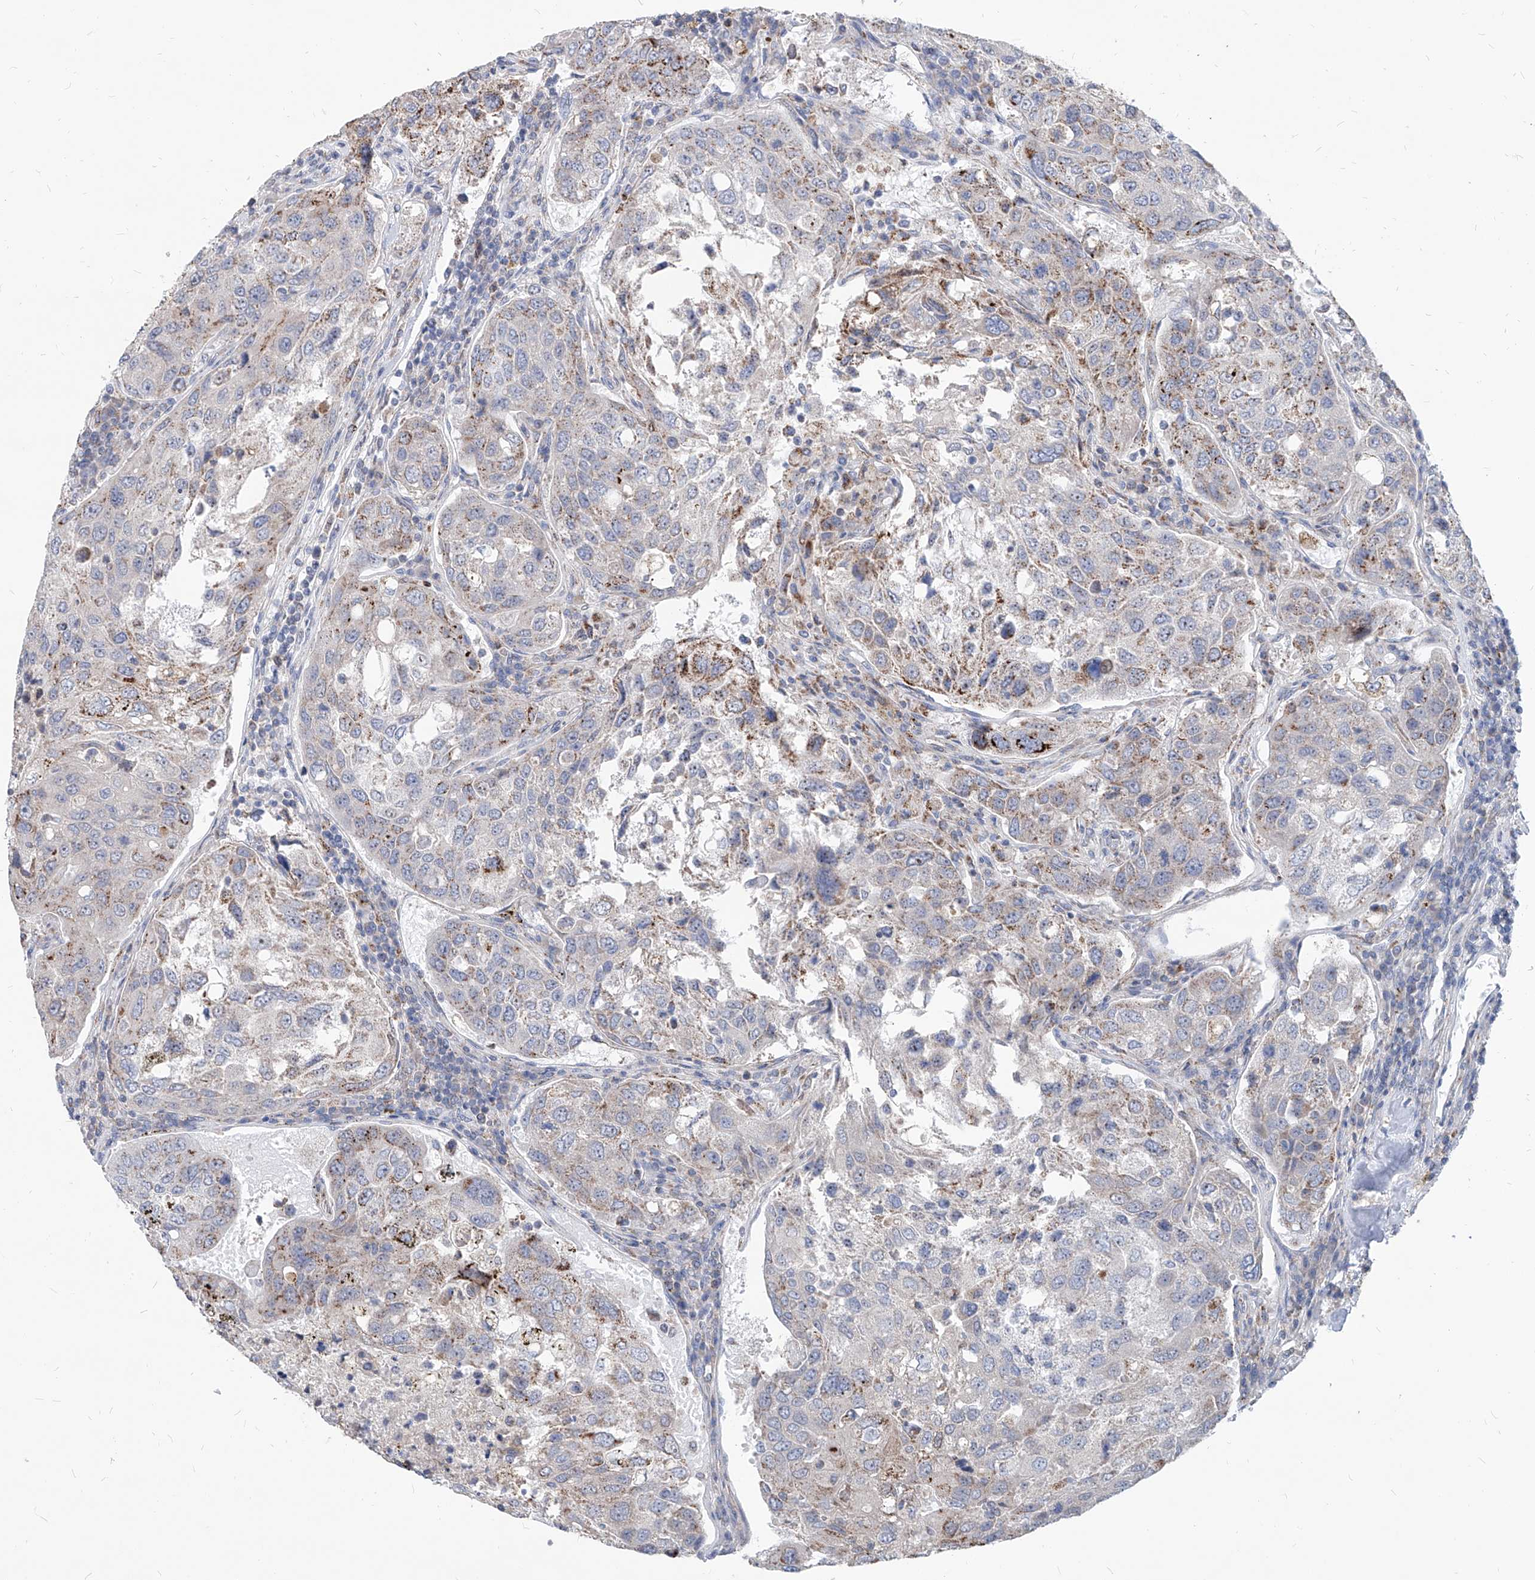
{"staining": {"intensity": "moderate", "quantity": "<25%", "location": "cytoplasmic/membranous"}, "tissue": "urothelial cancer", "cell_type": "Tumor cells", "image_type": "cancer", "snomed": [{"axis": "morphology", "description": "Urothelial carcinoma, High grade"}, {"axis": "topography", "description": "Lymph node"}, {"axis": "topography", "description": "Urinary bladder"}], "caption": "Human urothelial carcinoma (high-grade) stained for a protein (brown) shows moderate cytoplasmic/membranous positive expression in about <25% of tumor cells.", "gene": "AGPS", "patient": {"sex": "male", "age": 51}}